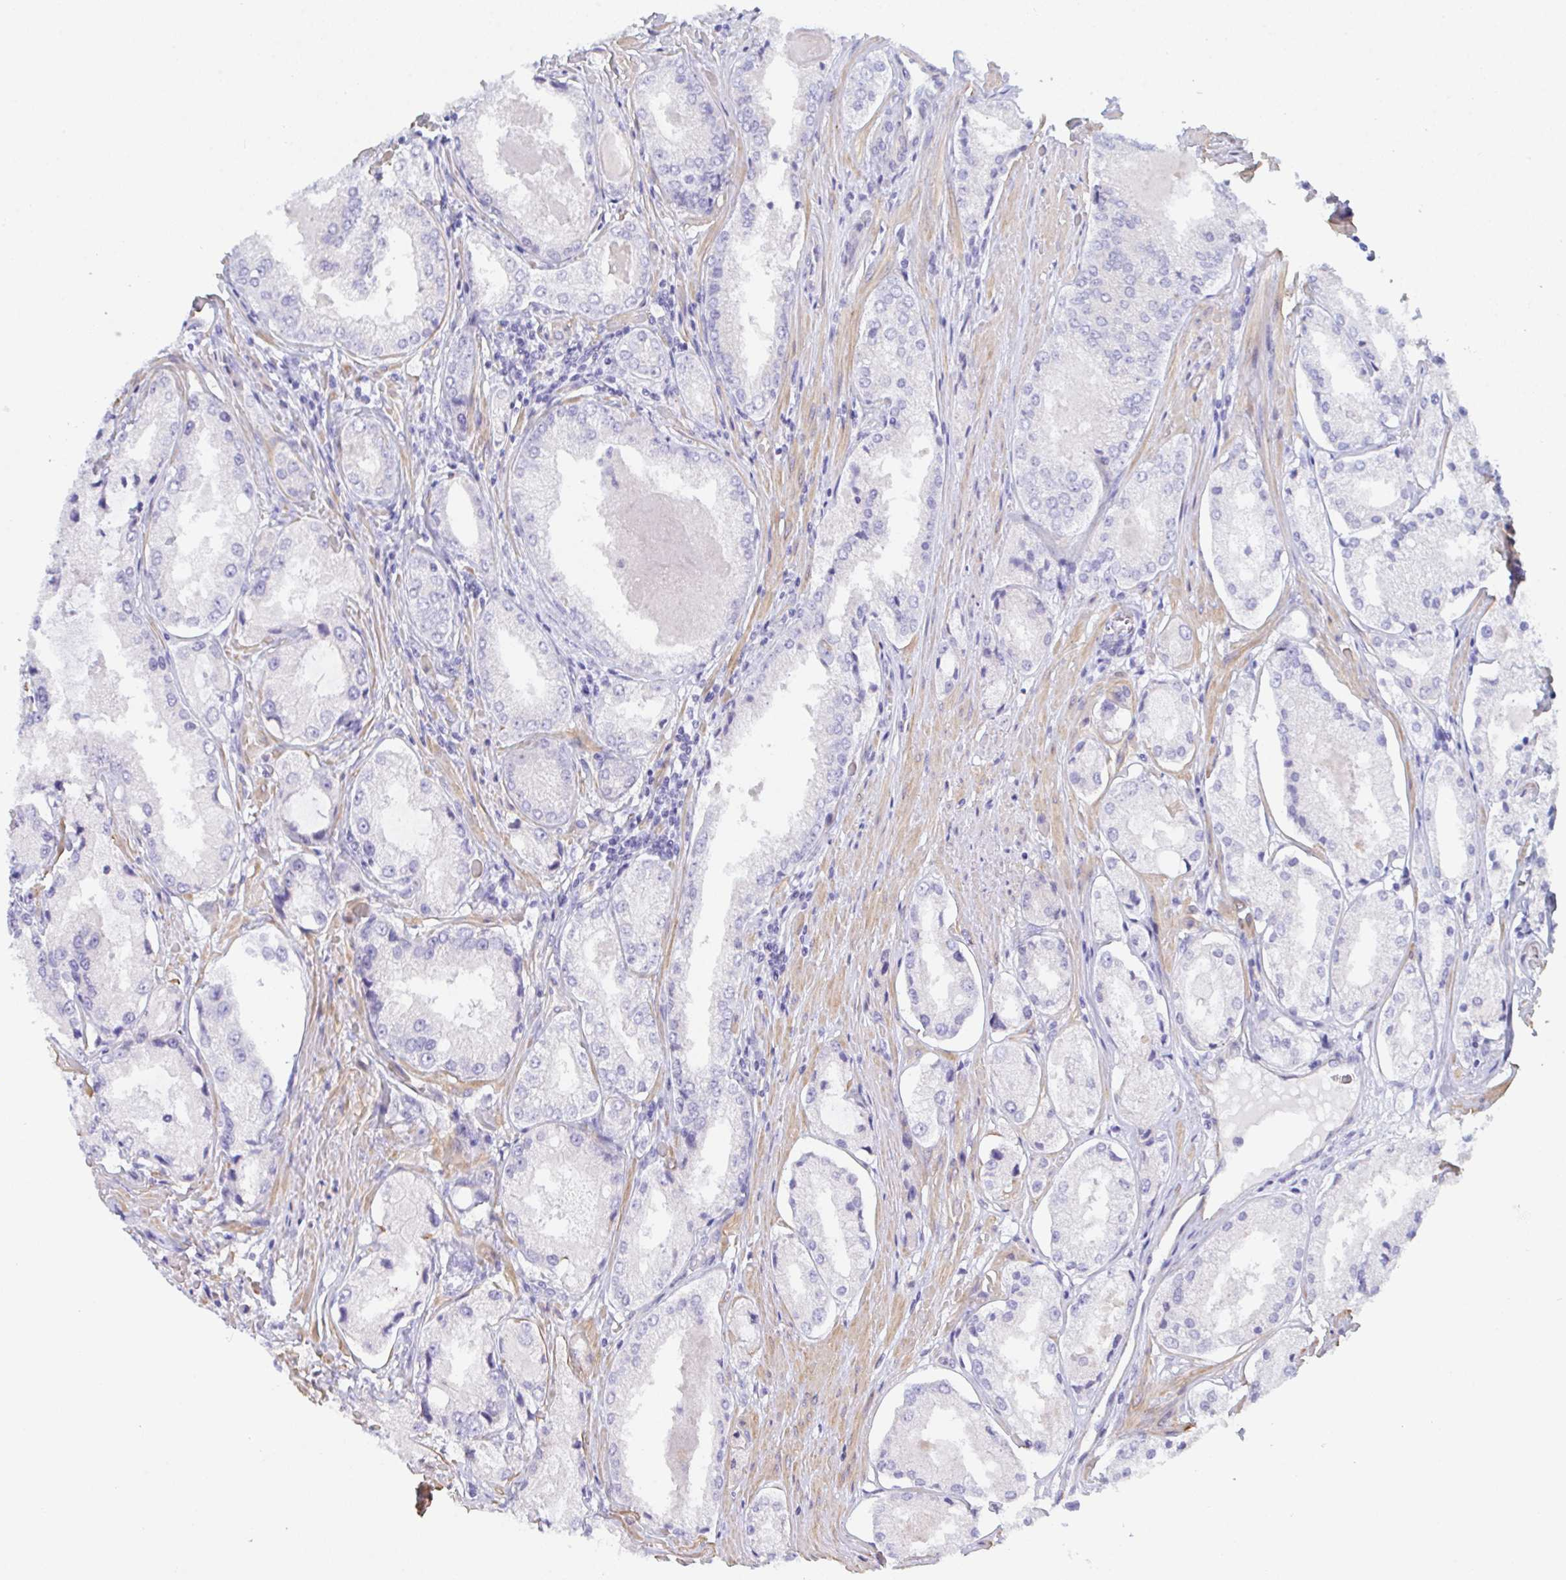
{"staining": {"intensity": "negative", "quantity": "none", "location": "none"}, "tissue": "prostate cancer", "cell_type": "Tumor cells", "image_type": "cancer", "snomed": [{"axis": "morphology", "description": "Adenocarcinoma, Low grade"}, {"axis": "topography", "description": "Prostate"}], "caption": "Immunohistochemistry (IHC) image of neoplastic tissue: human low-grade adenocarcinoma (prostate) stained with DAB (3,3'-diaminobenzidine) shows no significant protein positivity in tumor cells.", "gene": "CEP170B", "patient": {"sex": "male", "age": 68}}